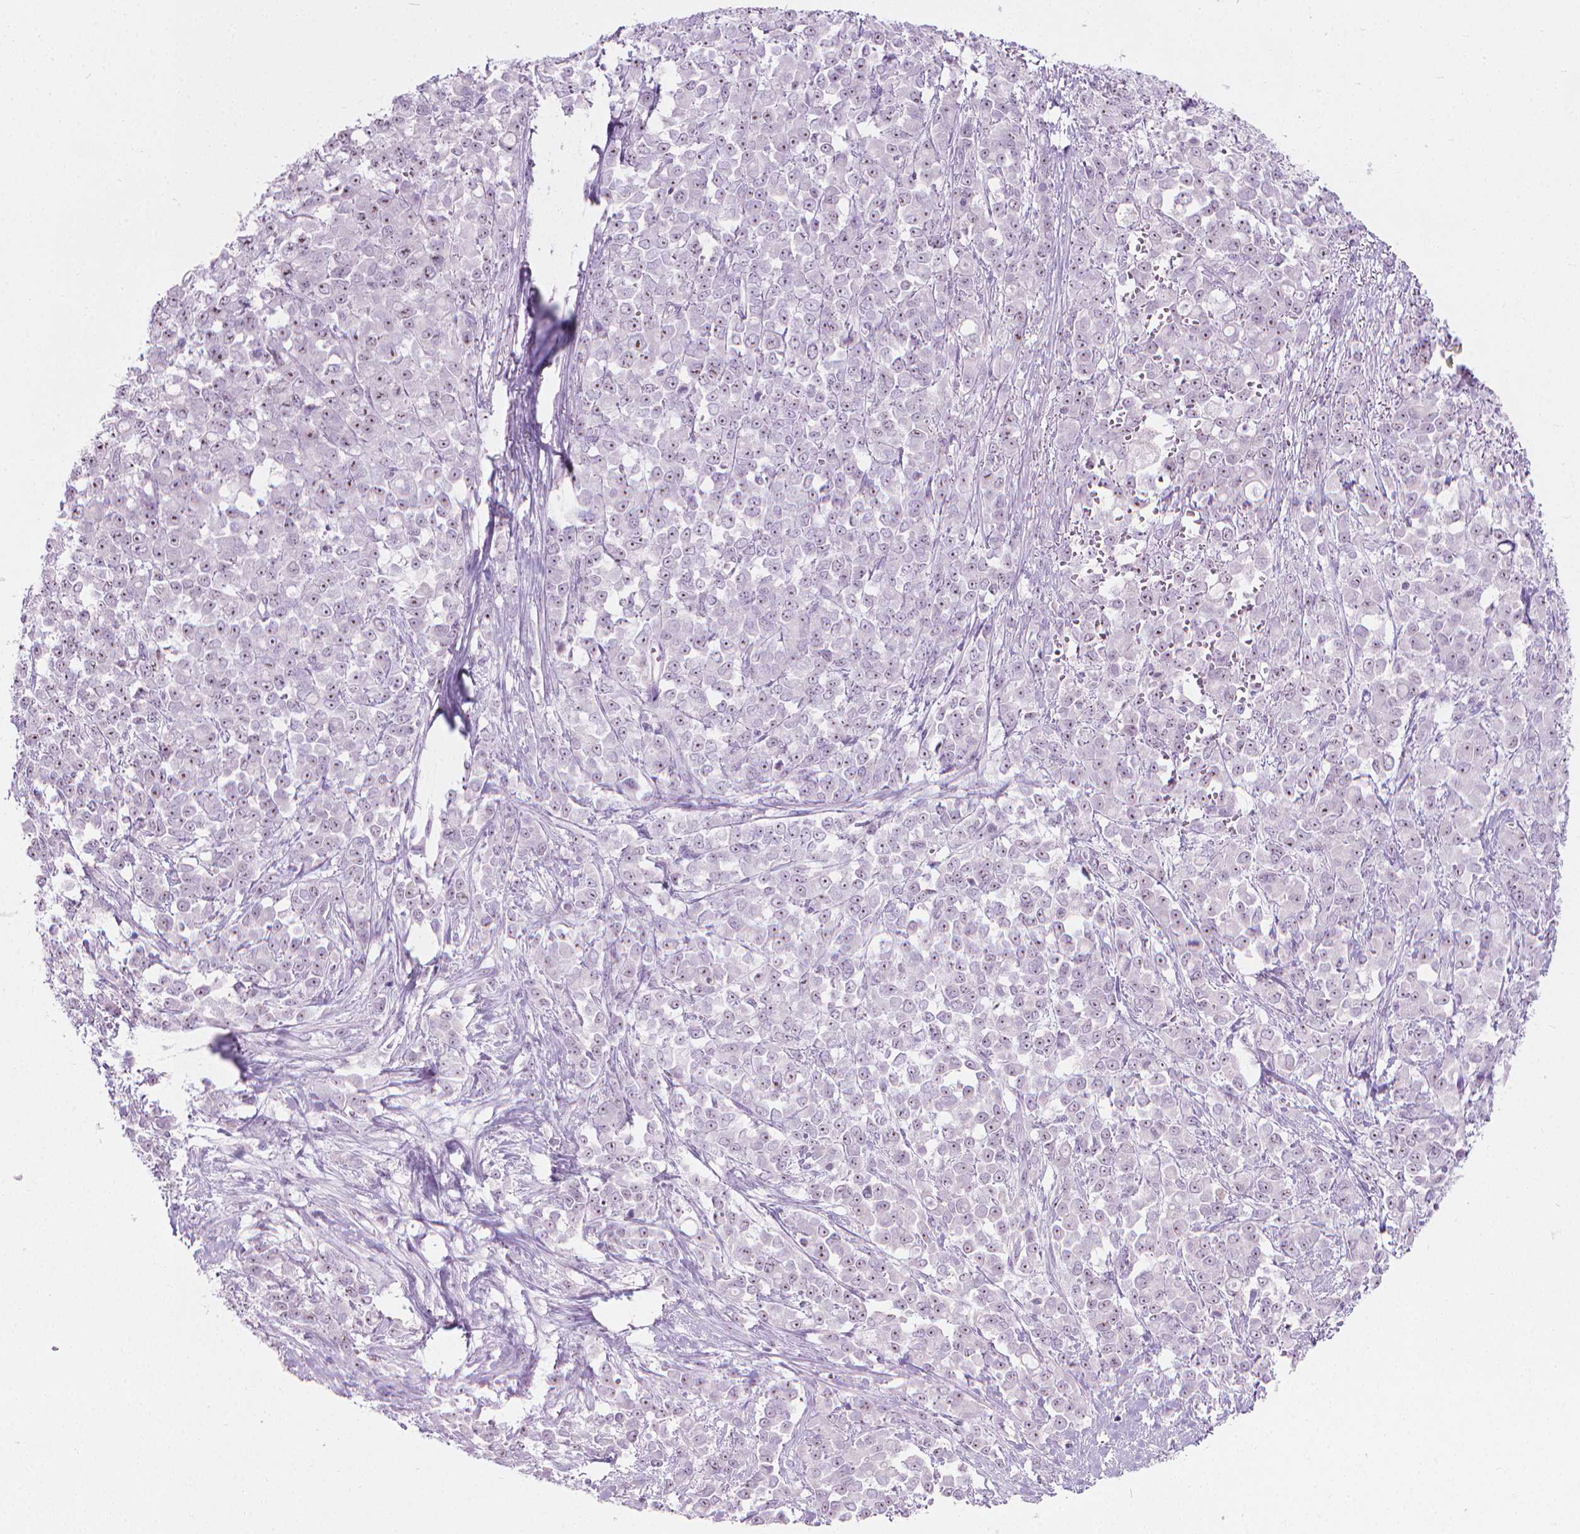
{"staining": {"intensity": "moderate", "quantity": "25%-75%", "location": "nuclear"}, "tissue": "stomach cancer", "cell_type": "Tumor cells", "image_type": "cancer", "snomed": [{"axis": "morphology", "description": "Adenocarcinoma, NOS"}, {"axis": "topography", "description": "Stomach"}], "caption": "Immunohistochemistry (IHC) of stomach adenocarcinoma exhibits medium levels of moderate nuclear expression in about 25%-75% of tumor cells. The protein is shown in brown color, while the nuclei are stained blue.", "gene": "NOL7", "patient": {"sex": "female", "age": 76}}